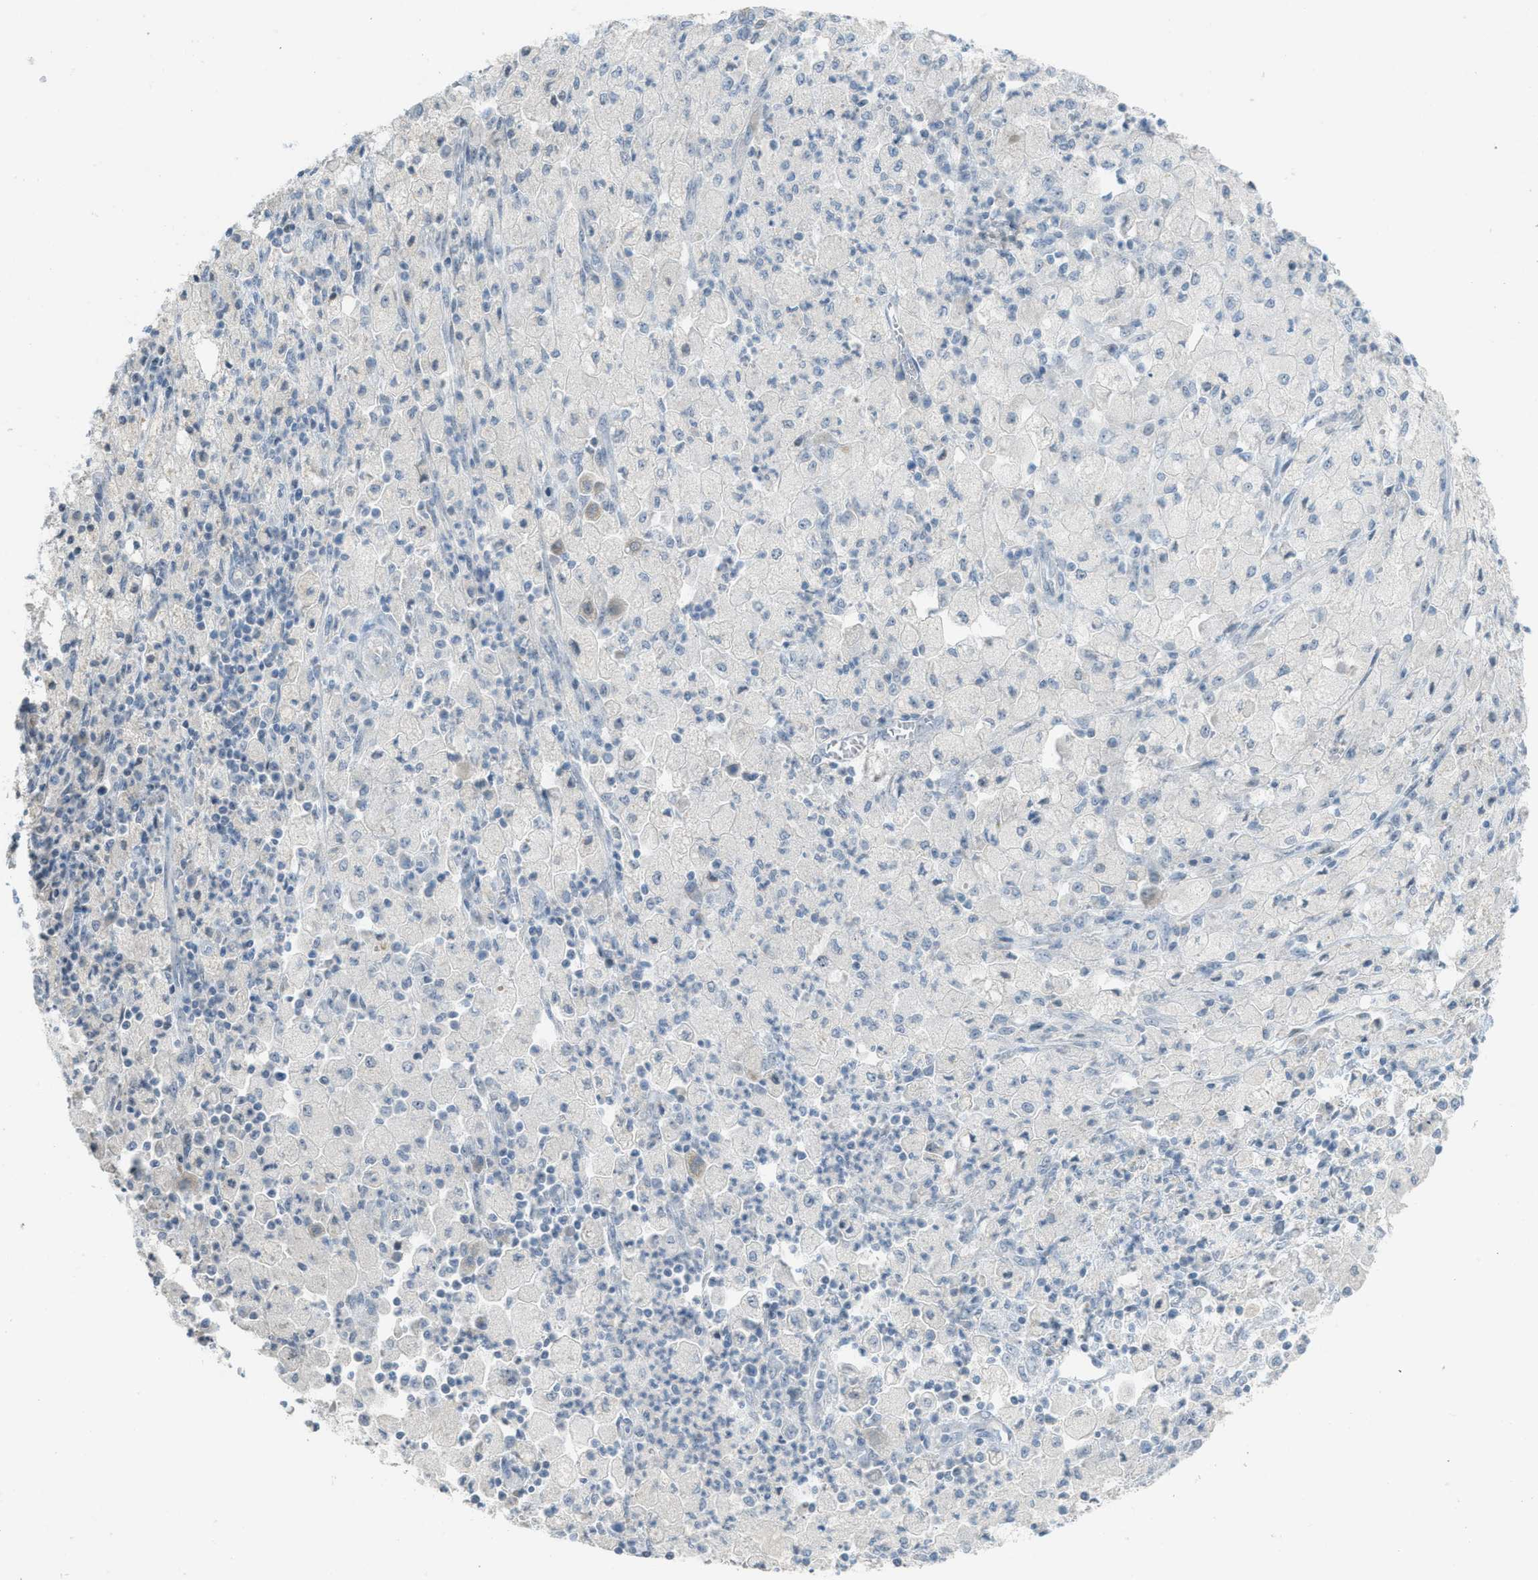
{"staining": {"intensity": "negative", "quantity": "none", "location": "none"}, "tissue": "cervical cancer", "cell_type": "Tumor cells", "image_type": "cancer", "snomed": [{"axis": "morphology", "description": "Normal tissue, NOS"}, {"axis": "morphology", "description": "Adenocarcinoma, NOS"}, {"axis": "topography", "description": "Cervix"}, {"axis": "topography", "description": "Endometrium"}], "caption": "An IHC image of cervical cancer is shown. There is no staining in tumor cells of cervical cancer.", "gene": "TXNDC2", "patient": {"sex": "female", "age": 86}}